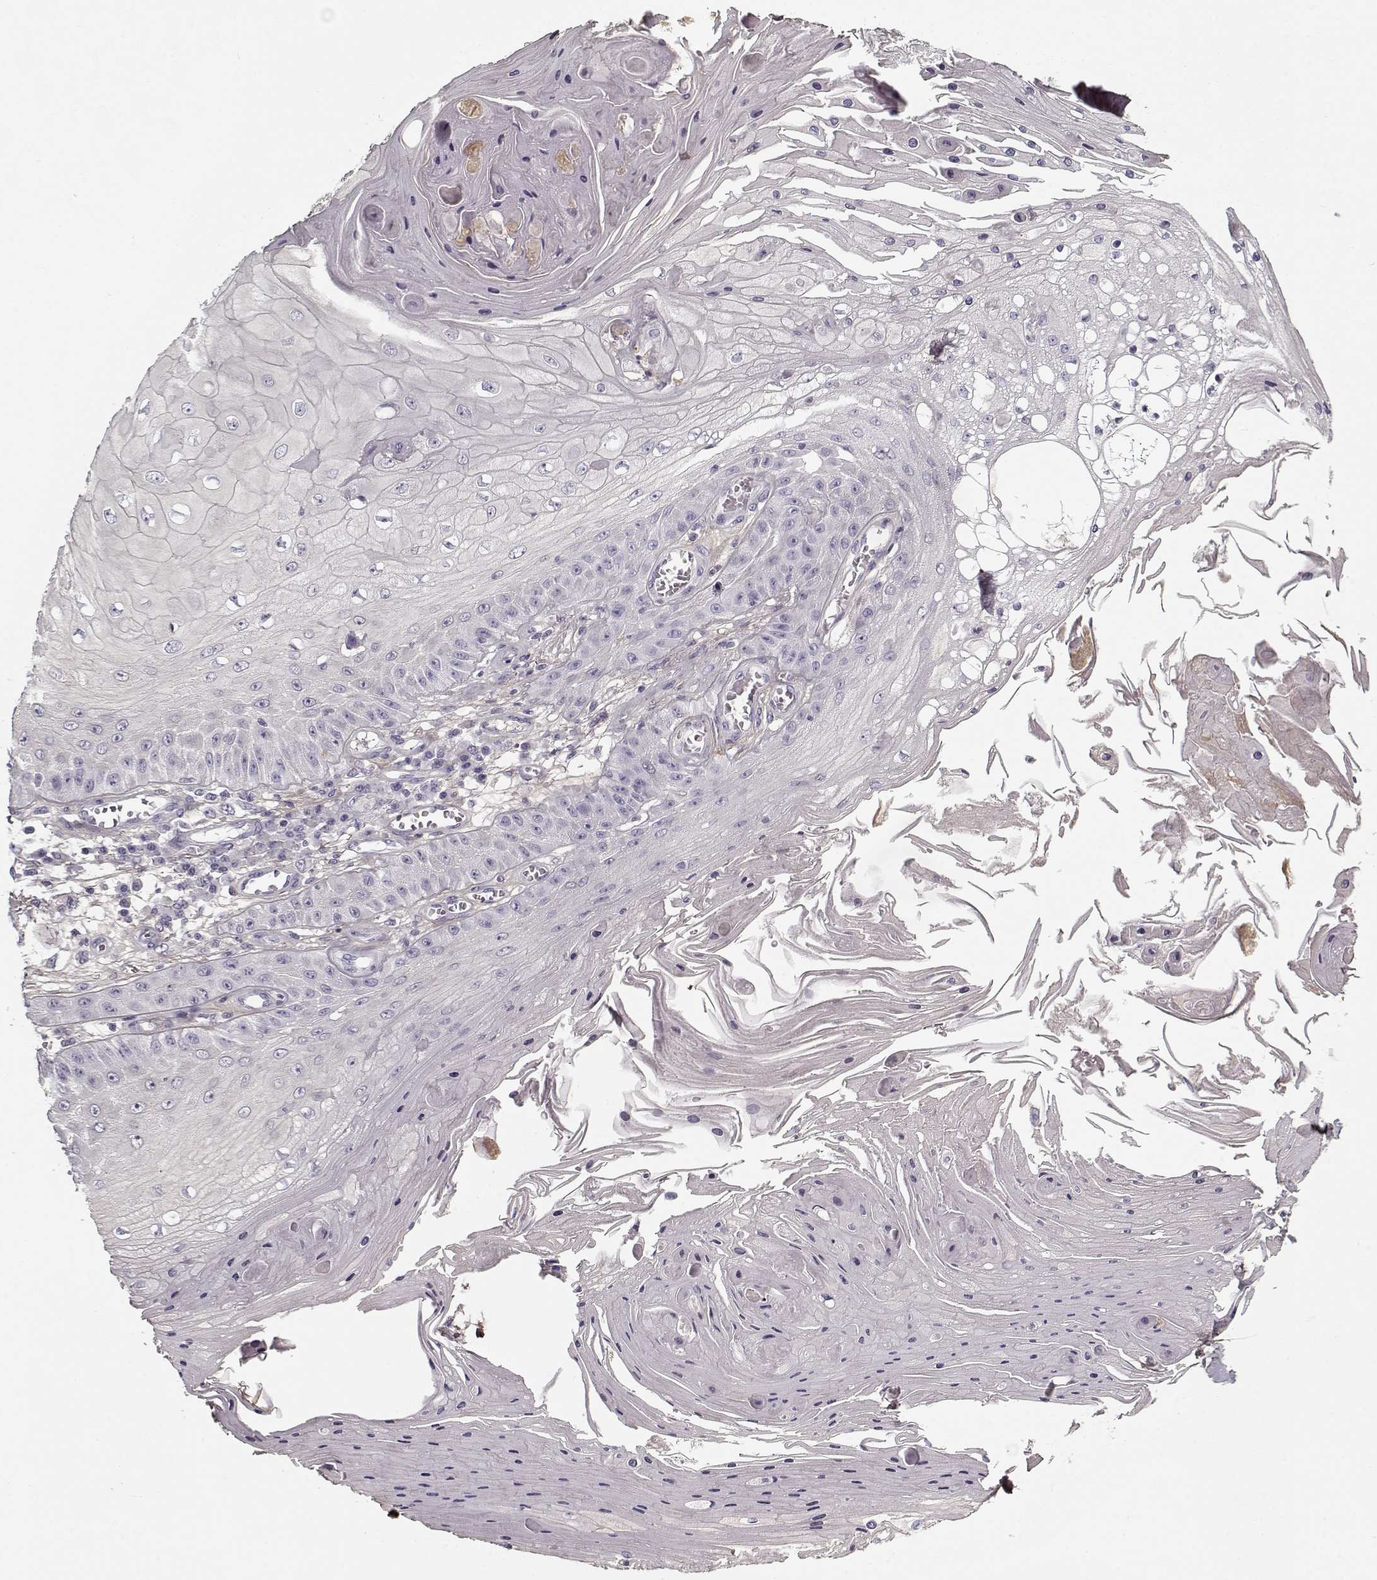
{"staining": {"intensity": "negative", "quantity": "none", "location": "none"}, "tissue": "skin cancer", "cell_type": "Tumor cells", "image_type": "cancer", "snomed": [{"axis": "morphology", "description": "Squamous cell carcinoma, NOS"}, {"axis": "topography", "description": "Skin"}], "caption": "Immunohistochemical staining of skin squamous cell carcinoma shows no significant staining in tumor cells.", "gene": "LUM", "patient": {"sex": "male", "age": 70}}